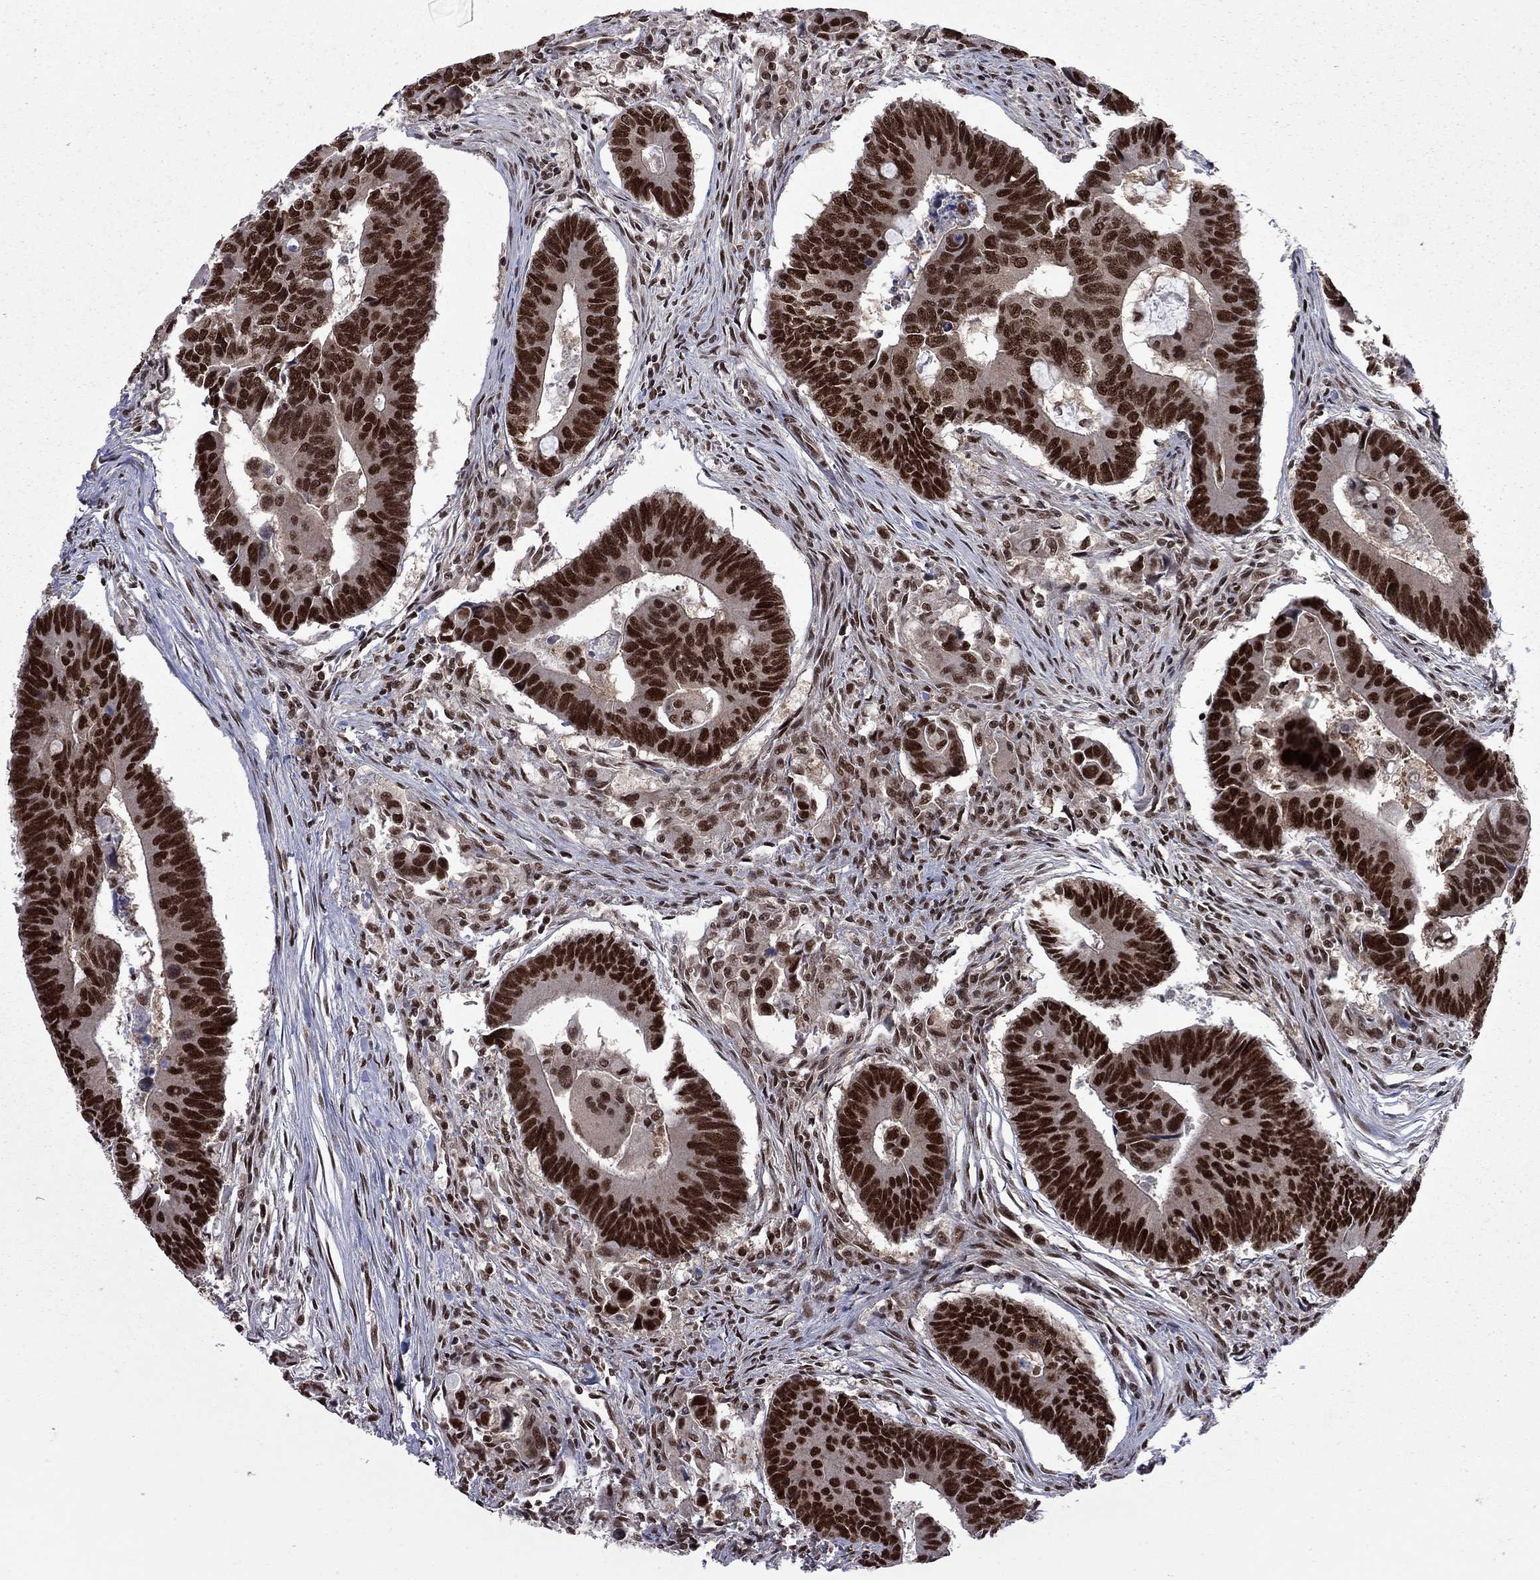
{"staining": {"intensity": "strong", "quantity": ">75%", "location": "nuclear"}, "tissue": "colorectal cancer", "cell_type": "Tumor cells", "image_type": "cancer", "snomed": [{"axis": "morphology", "description": "Adenocarcinoma, NOS"}, {"axis": "topography", "description": "Rectum"}], "caption": "Human colorectal cancer stained for a protein (brown) reveals strong nuclear positive staining in about >75% of tumor cells.", "gene": "MED25", "patient": {"sex": "male", "age": 67}}